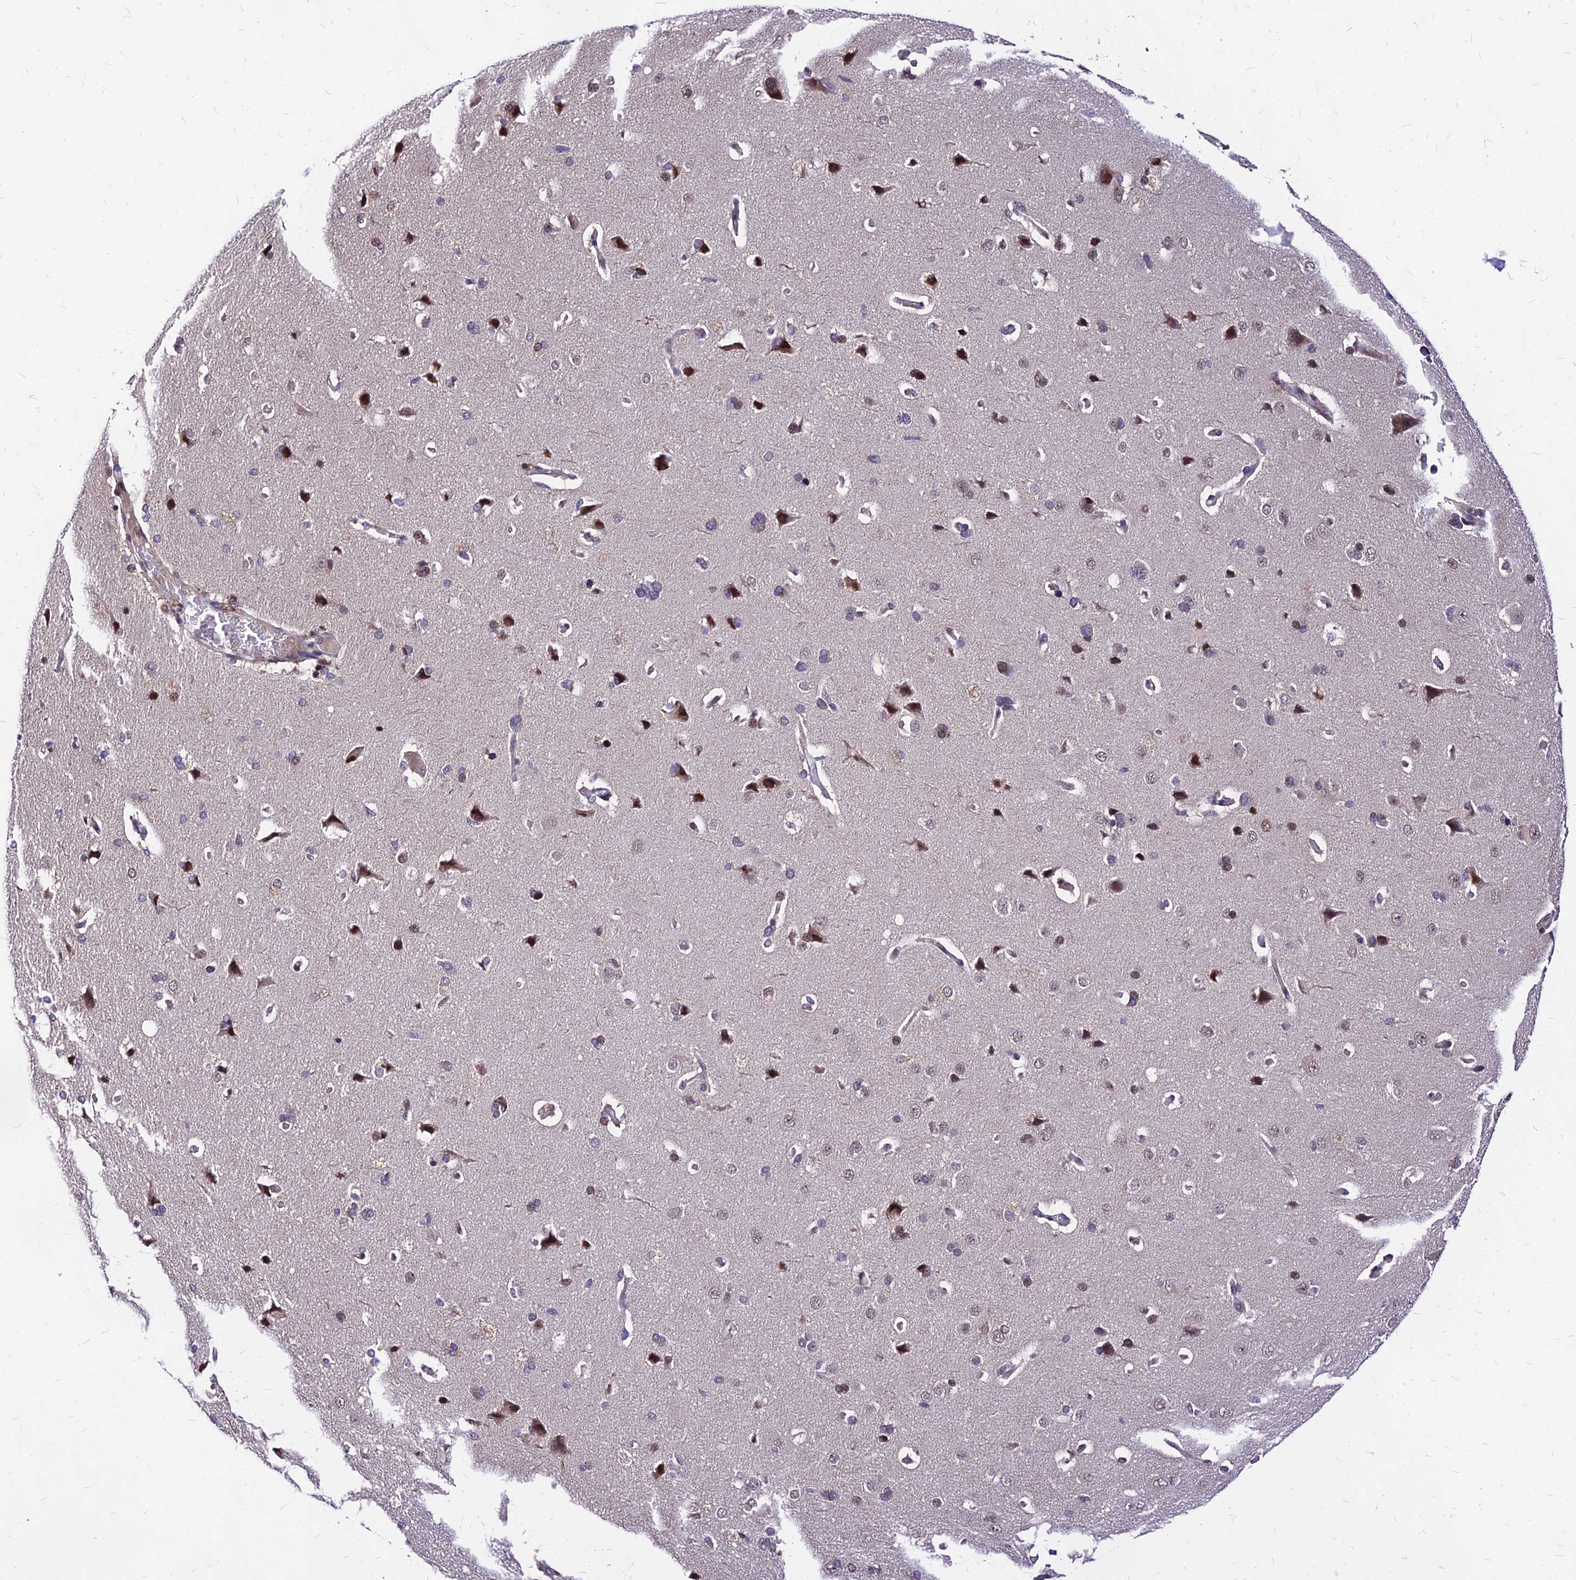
{"staining": {"intensity": "negative", "quantity": "none", "location": "none"}, "tissue": "cerebral cortex", "cell_type": "Endothelial cells", "image_type": "normal", "snomed": [{"axis": "morphology", "description": "Normal tissue, NOS"}, {"axis": "topography", "description": "Cerebral cortex"}], "caption": "This photomicrograph is of benign cerebral cortex stained with IHC to label a protein in brown with the nuclei are counter-stained blue. There is no staining in endothelial cells.", "gene": "DDX55", "patient": {"sex": "male", "age": 62}}